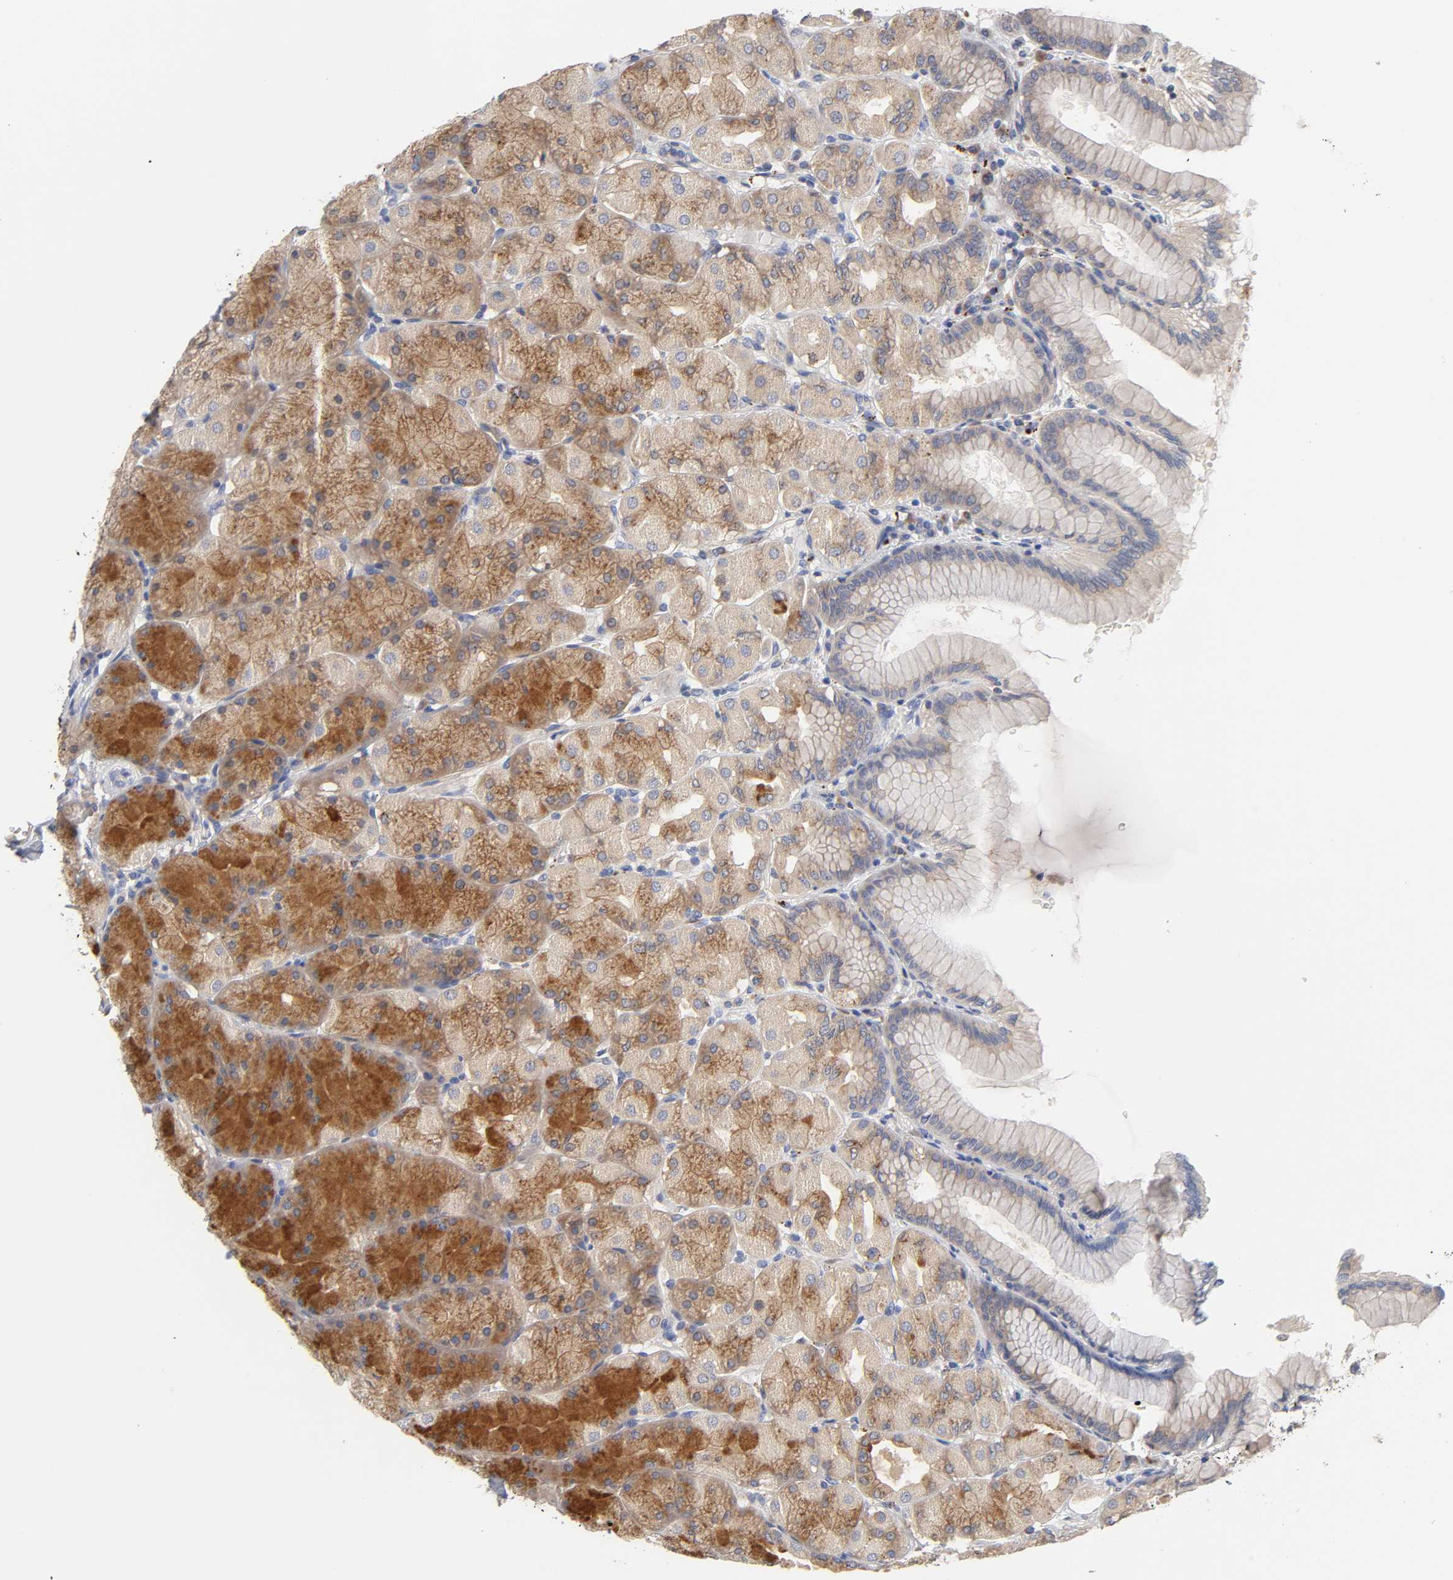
{"staining": {"intensity": "strong", "quantity": "25%-75%", "location": "cytoplasmic/membranous"}, "tissue": "stomach", "cell_type": "Glandular cells", "image_type": "normal", "snomed": [{"axis": "morphology", "description": "Normal tissue, NOS"}, {"axis": "topography", "description": "Stomach, upper"}], "caption": "Human stomach stained for a protein (brown) shows strong cytoplasmic/membranous positive expression in approximately 25%-75% of glandular cells.", "gene": "C17orf75", "patient": {"sex": "female", "age": 56}}